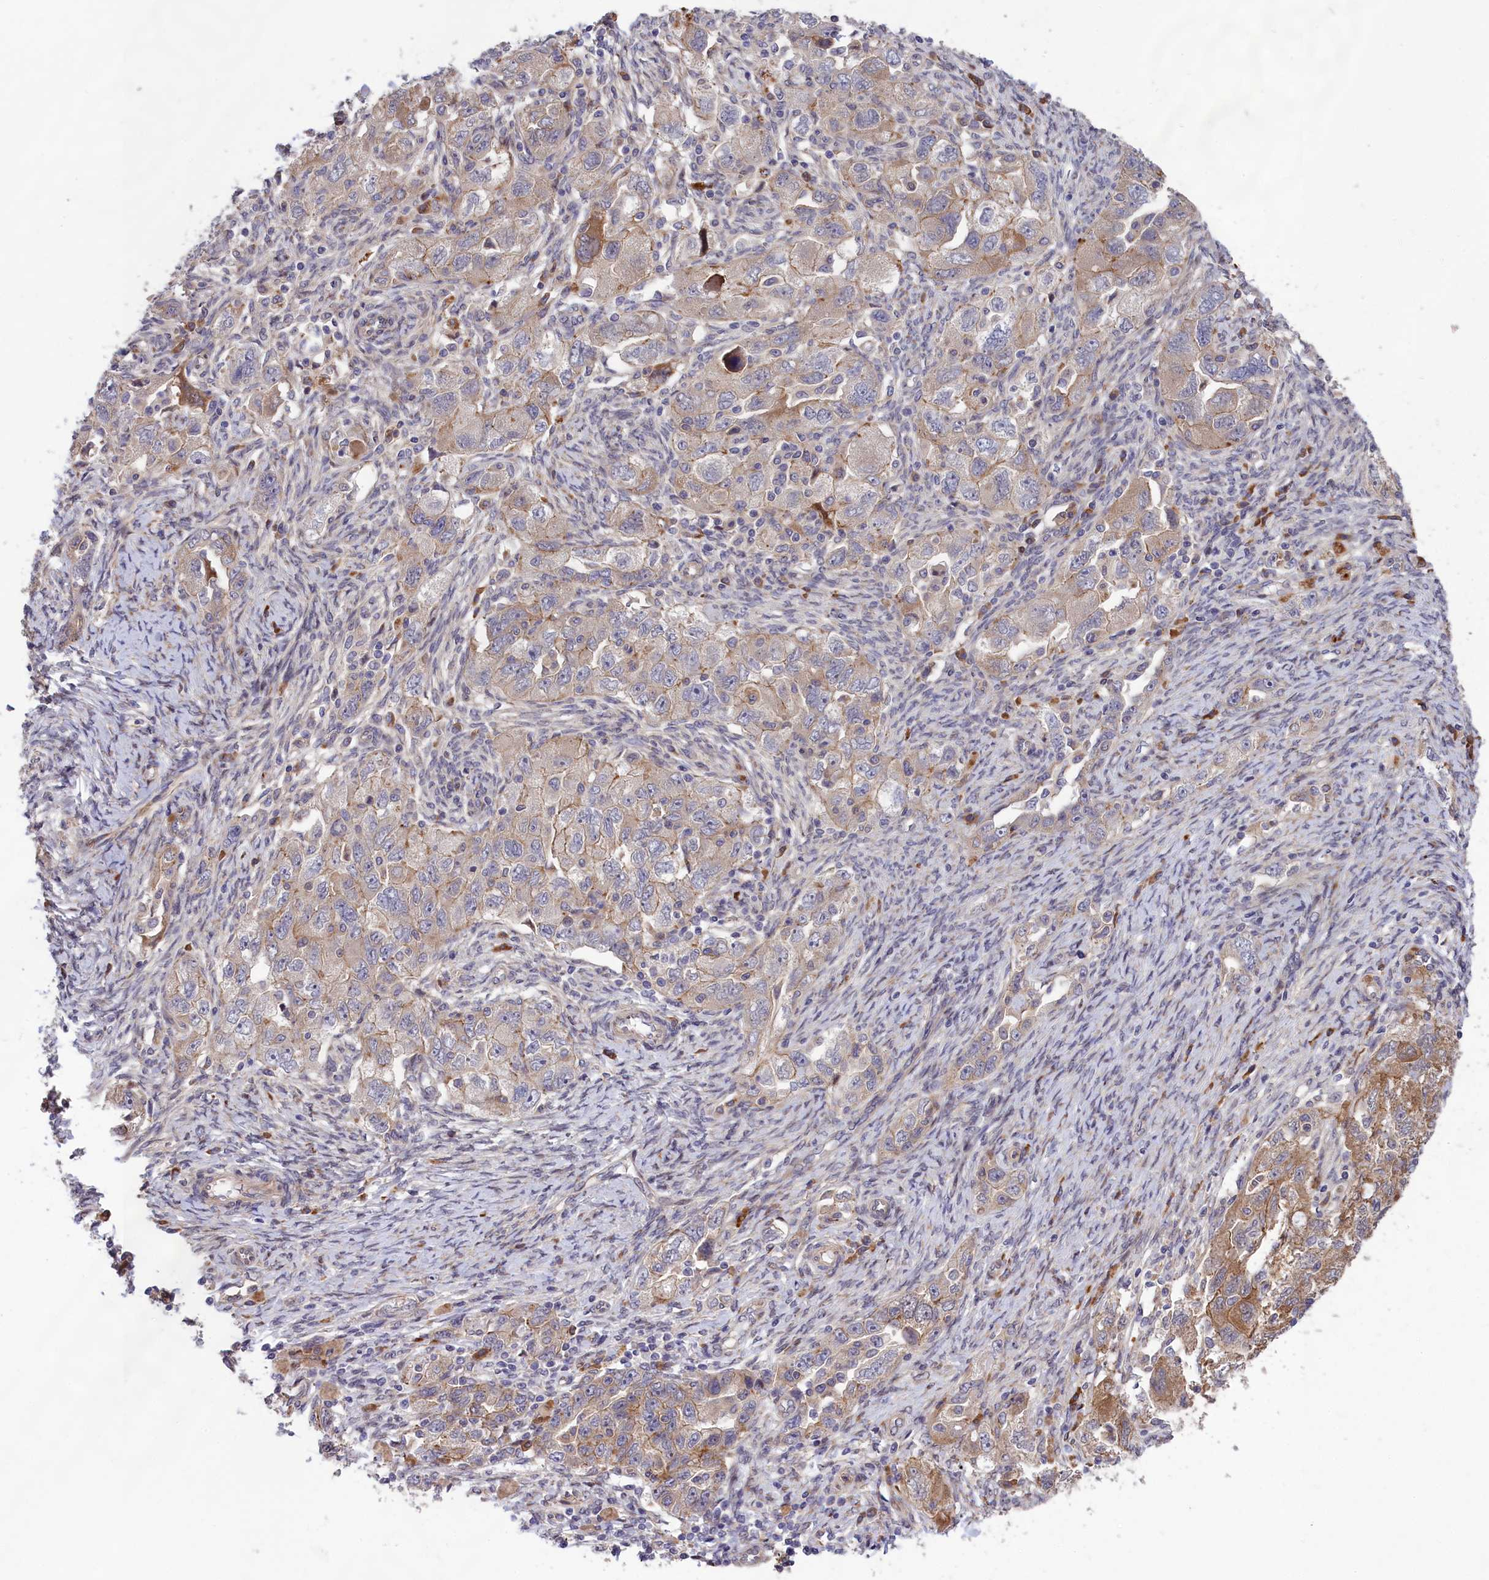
{"staining": {"intensity": "moderate", "quantity": "25%-75%", "location": "cytoplasmic/membranous"}, "tissue": "ovarian cancer", "cell_type": "Tumor cells", "image_type": "cancer", "snomed": [{"axis": "morphology", "description": "Carcinoma, NOS"}, {"axis": "morphology", "description": "Cystadenocarcinoma, serous, NOS"}, {"axis": "topography", "description": "Ovary"}], "caption": "The image demonstrates a brown stain indicating the presence of a protein in the cytoplasmic/membranous of tumor cells in ovarian cancer (serous cystadenocarcinoma). Nuclei are stained in blue.", "gene": "DDX60L", "patient": {"sex": "female", "age": 69}}